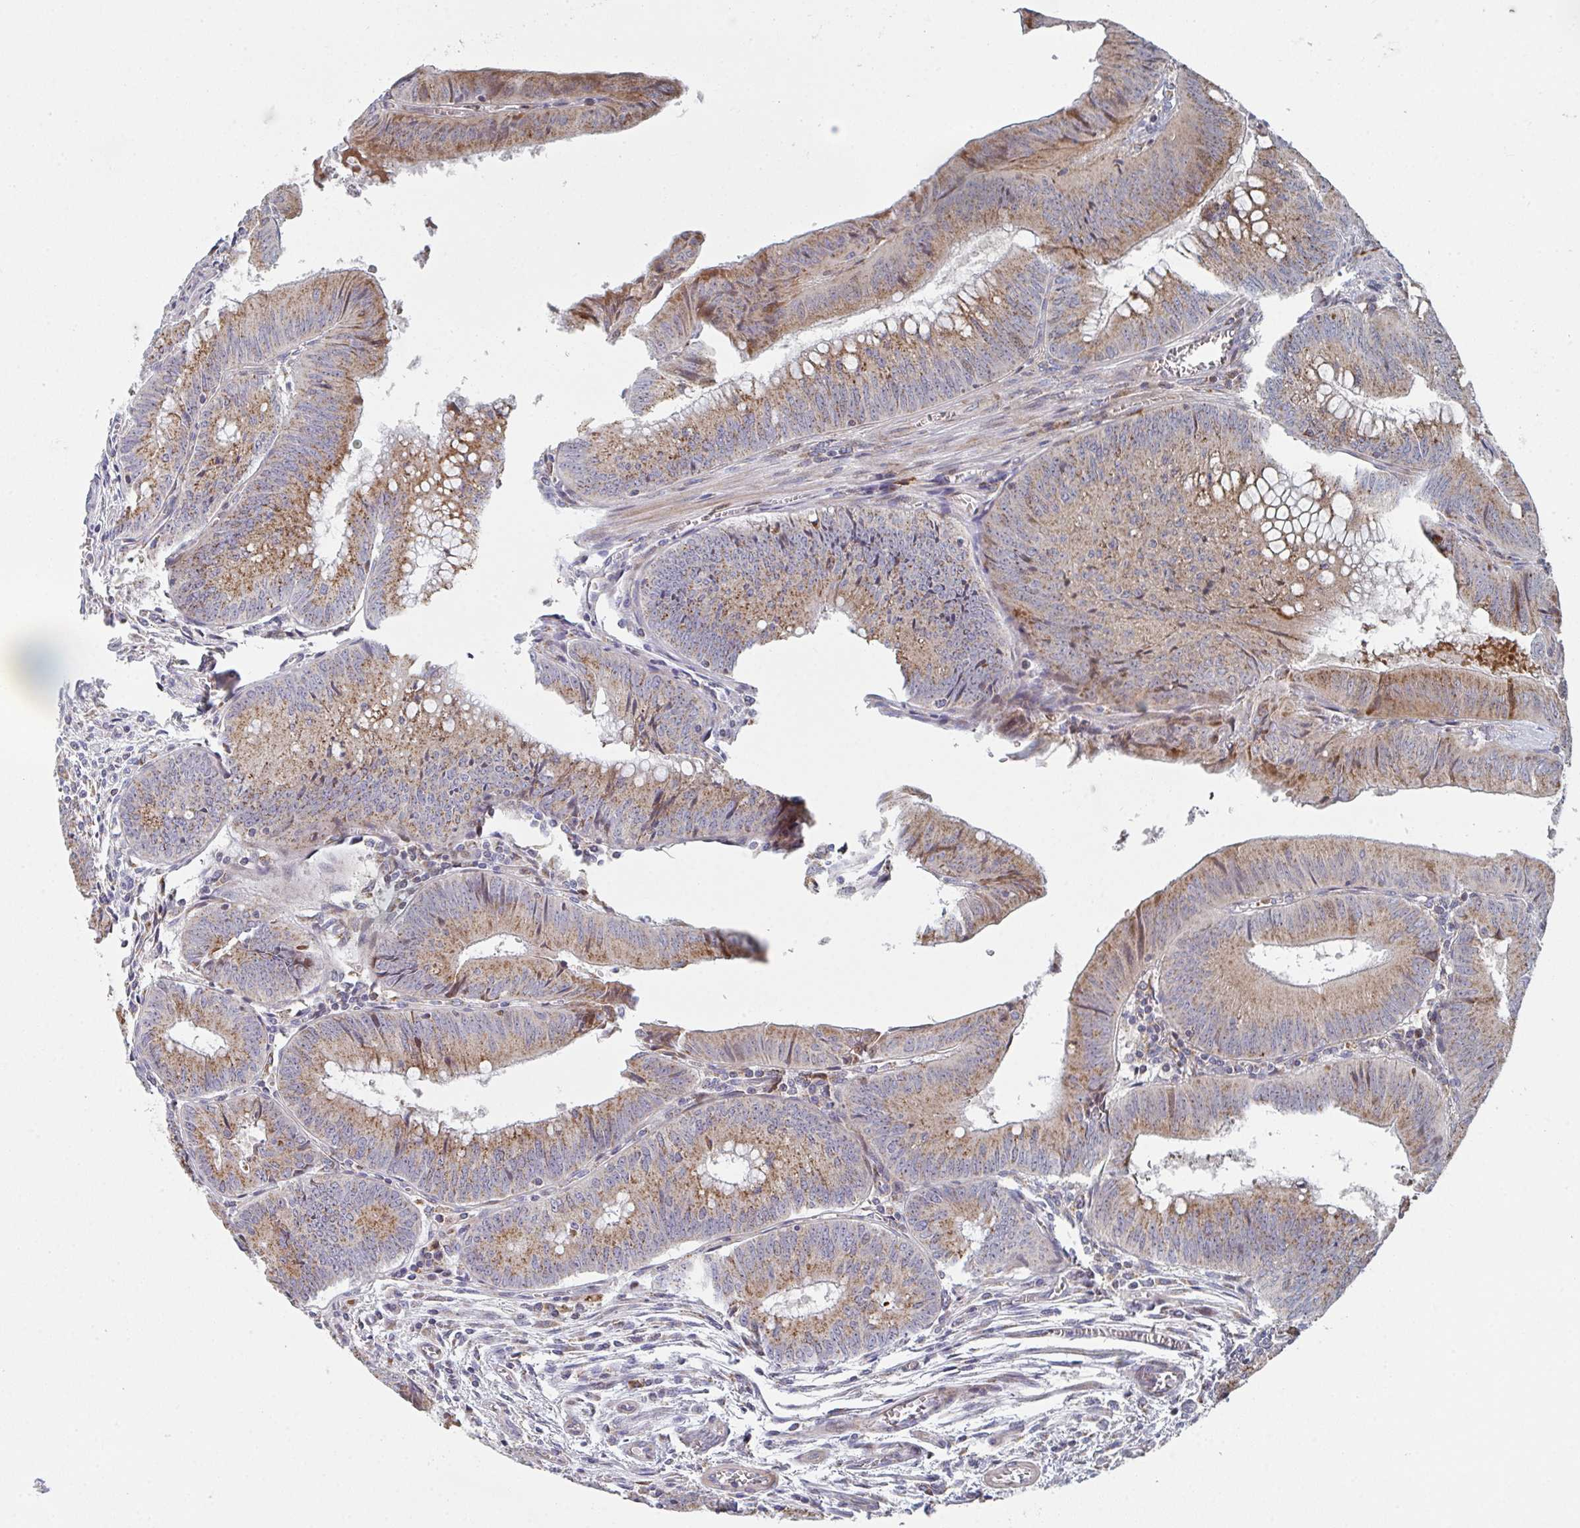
{"staining": {"intensity": "moderate", "quantity": ">75%", "location": "cytoplasmic/membranous"}, "tissue": "colorectal cancer", "cell_type": "Tumor cells", "image_type": "cancer", "snomed": [{"axis": "morphology", "description": "Adenocarcinoma, NOS"}, {"axis": "topography", "description": "Rectum"}], "caption": "Protein staining of adenocarcinoma (colorectal) tissue shows moderate cytoplasmic/membranous expression in about >75% of tumor cells.", "gene": "ZNF644", "patient": {"sex": "female", "age": 72}}